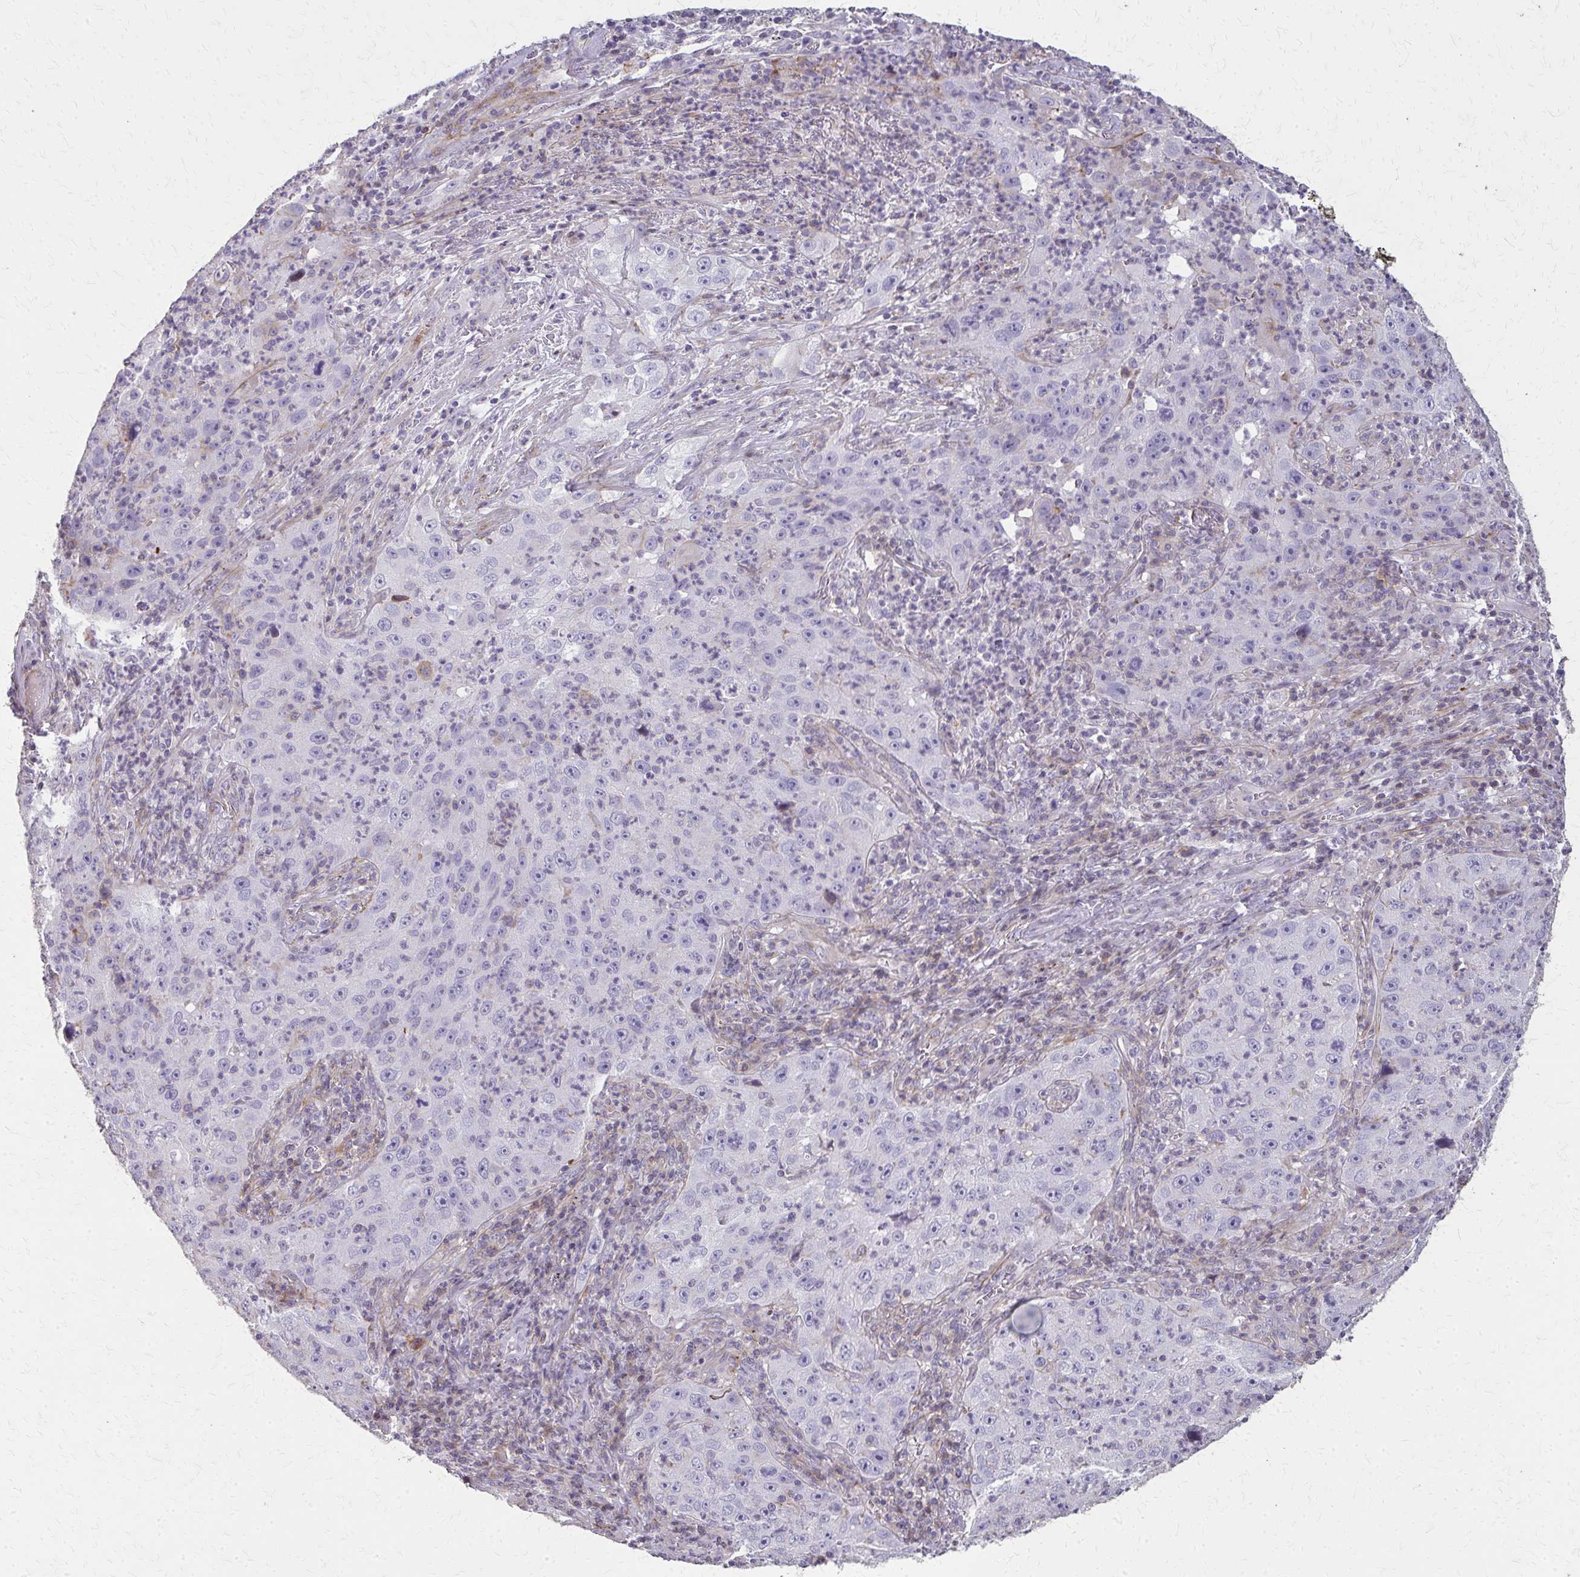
{"staining": {"intensity": "negative", "quantity": "none", "location": "none"}, "tissue": "lung cancer", "cell_type": "Tumor cells", "image_type": "cancer", "snomed": [{"axis": "morphology", "description": "Squamous cell carcinoma, NOS"}, {"axis": "topography", "description": "Lung"}], "caption": "This is a image of immunohistochemistry (IHC) staining of lung cancer, which shows no staining in tumor cells.", "gene": "TENM4", "patient": {"sex": "male", "age": 71}}